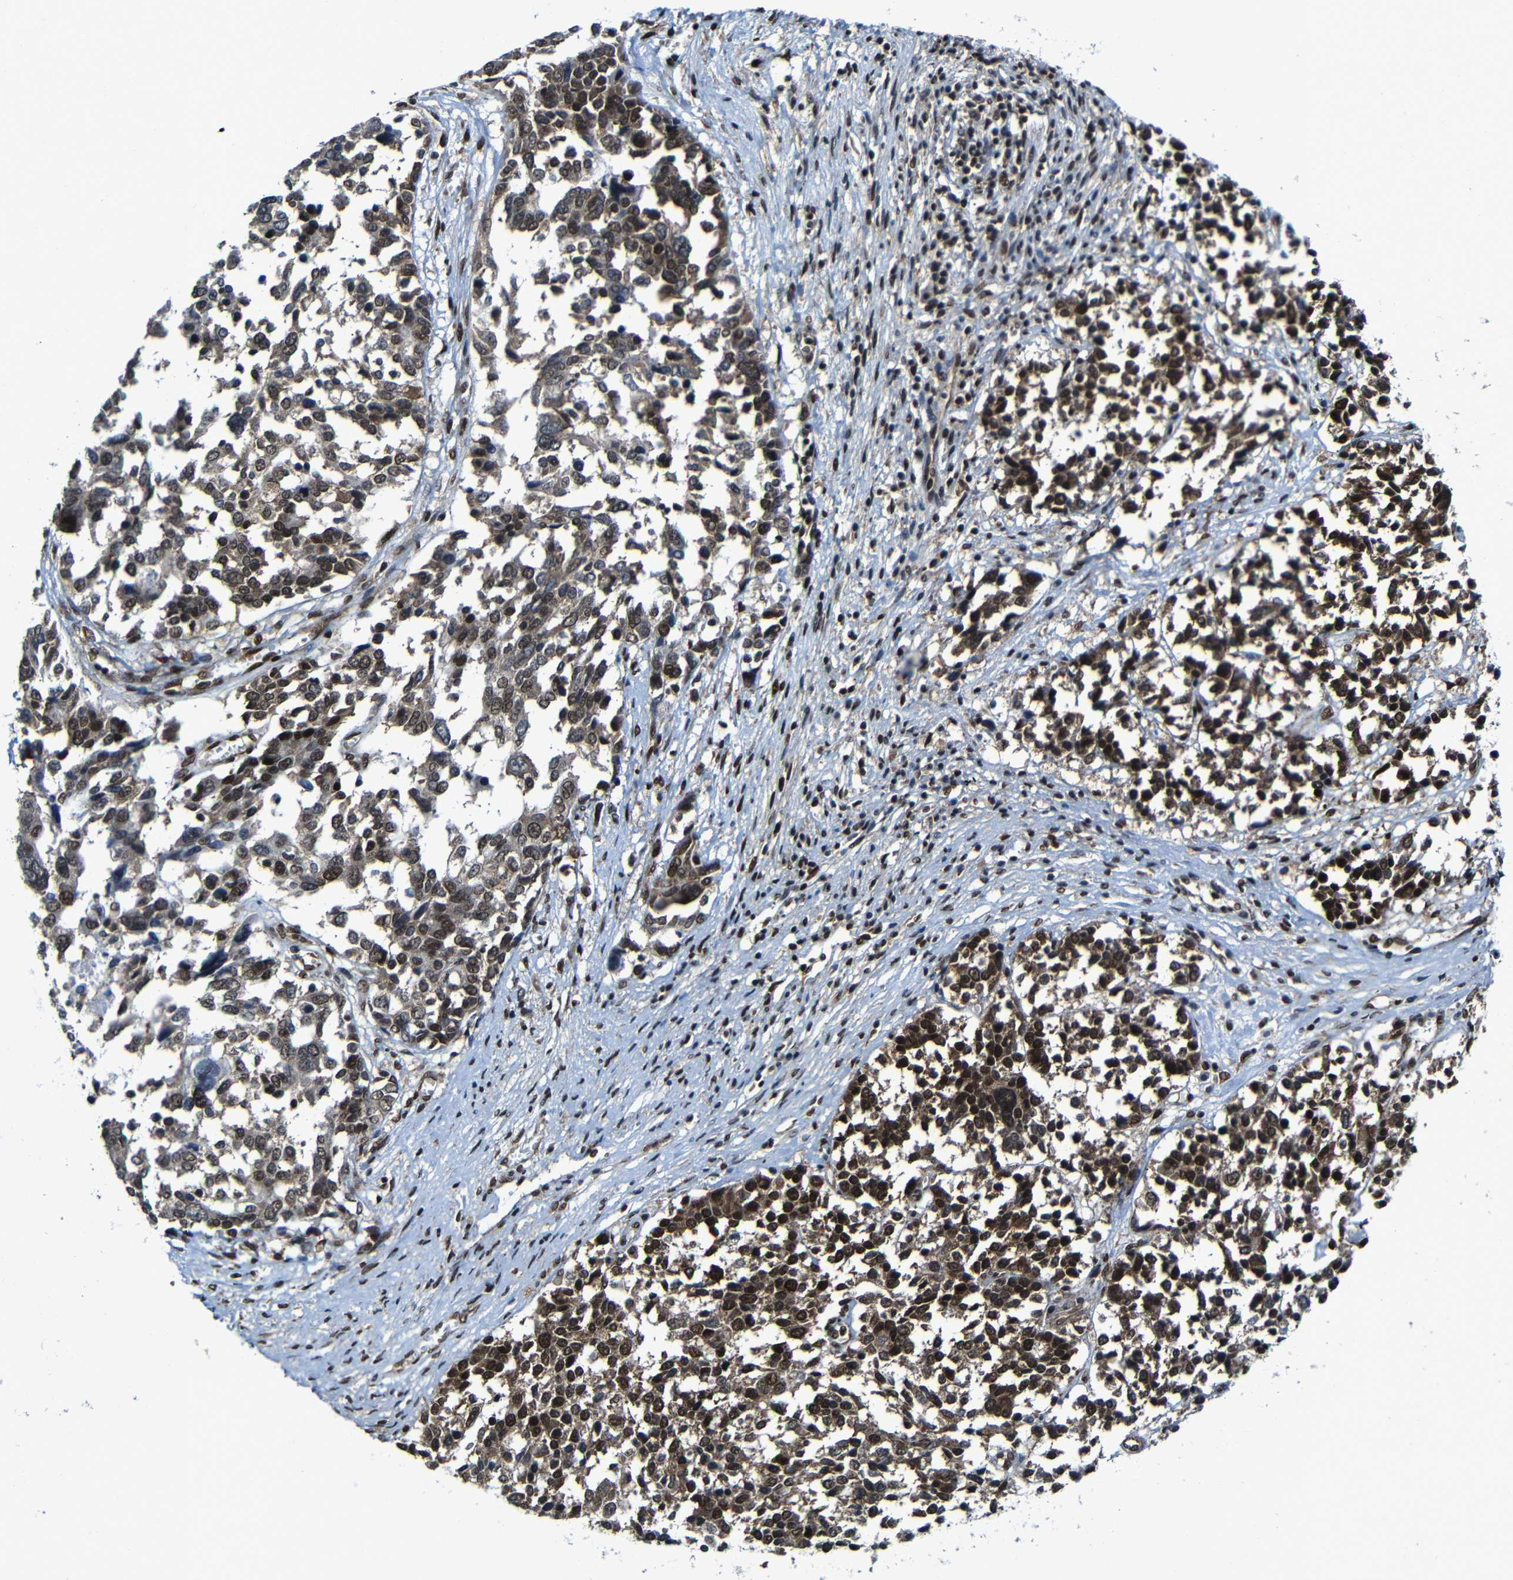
{"staining": {"intensity": "strong", "quantity": ">75%", "location": "cytoplasmic/membranous,nuclear"}, "tissue": "ovarian cancer", "cell_type": "Tumor cells", "image_type": "cancer", "snomed": [{"axis": "morphology", "description": "Cystadenocarcinoma, serous, NOS"}, {"axis": "topography", "description": "Ovary"}], "caption": "Ovarian cancer tissue exhibits strong cytoplasmic/membranous and nuclear staining in approximately >75% of tumor cells", "gene": "PTBP1", "patient": {"sex": "female", "age": 44}}